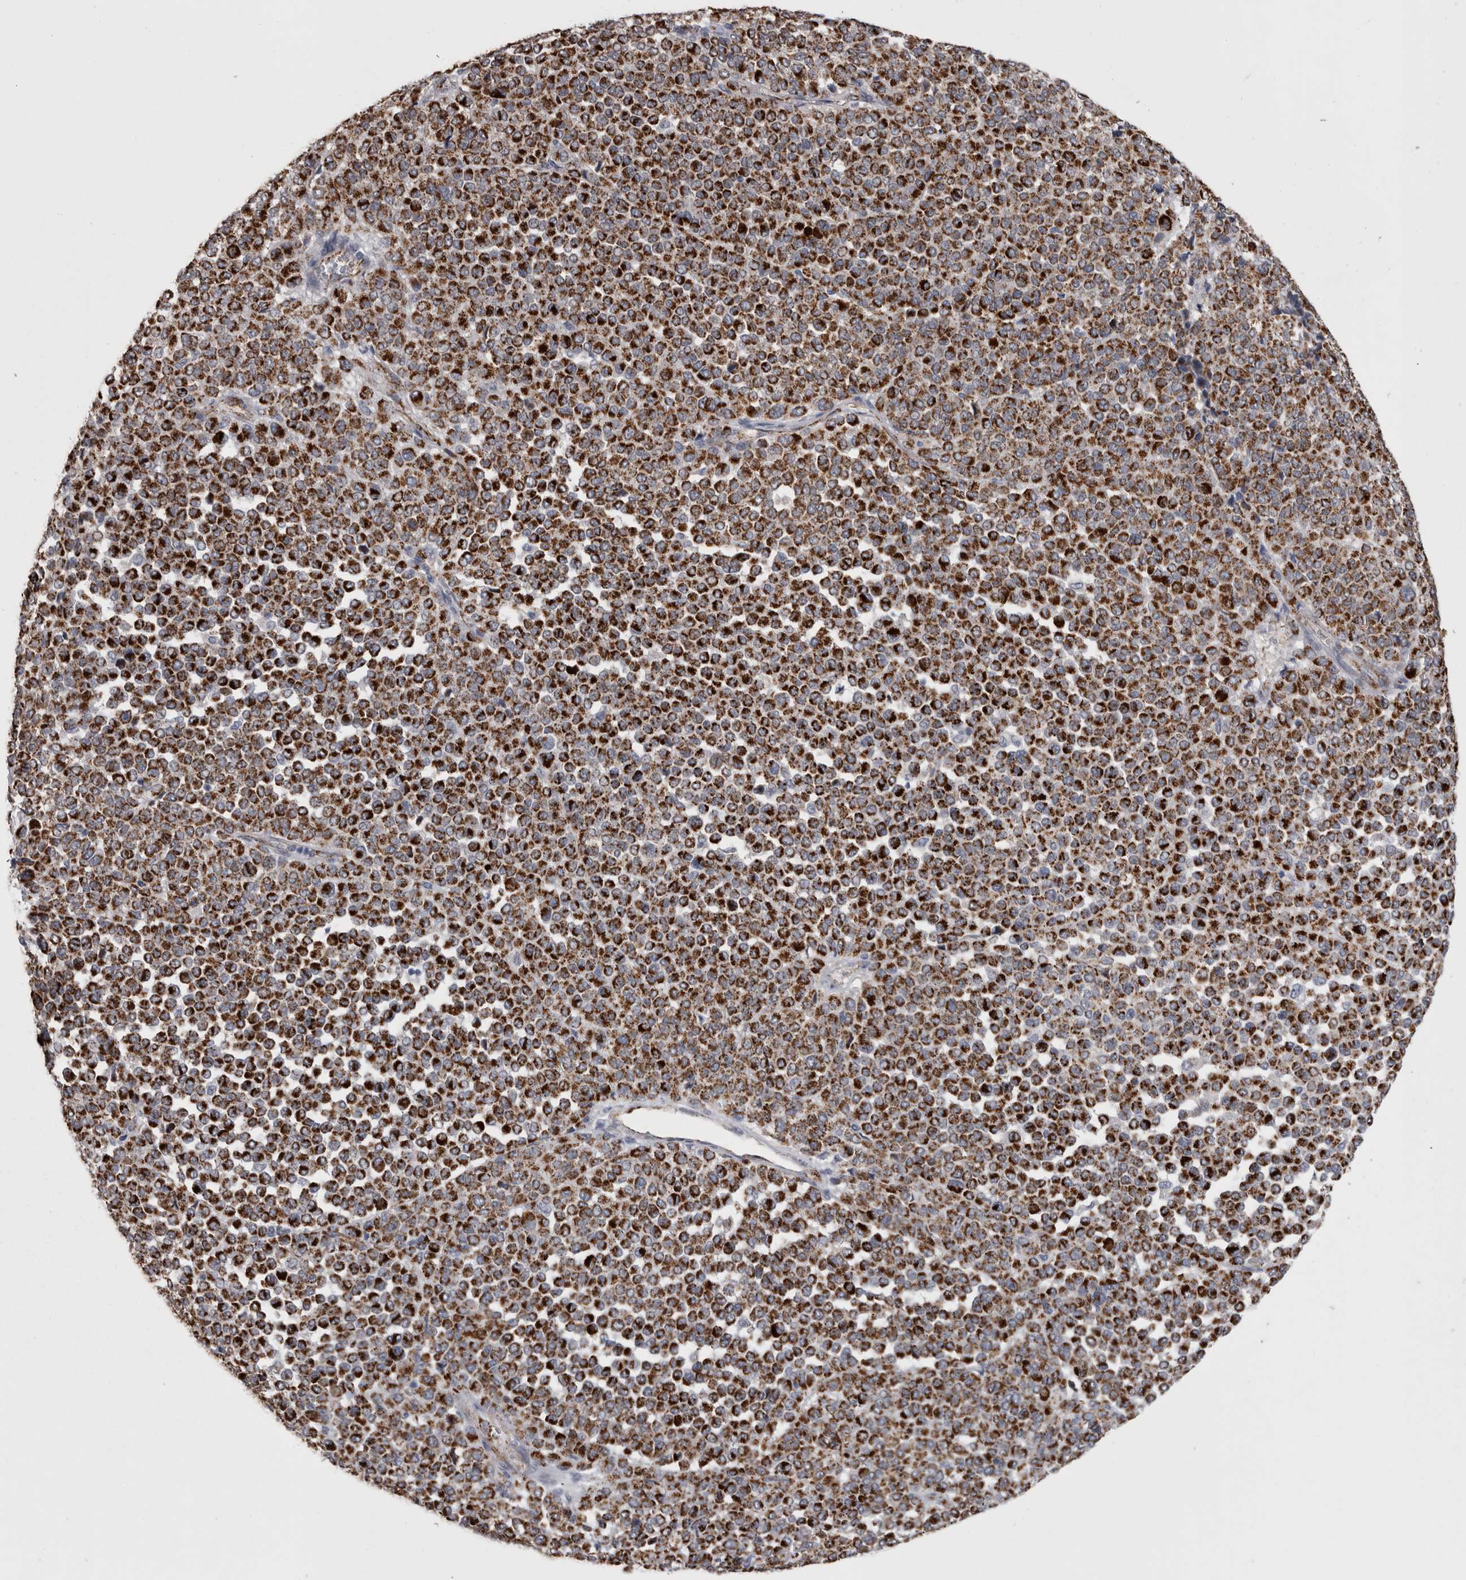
{"staining": {"intensity": "strong", "quantity": ">75%", "location": "cytoplasmic/membranous"}, "tissue": "melanoma", "cell_type": "Tumor cells", "image_type": "cancer", "snomed": [{"axis": "morphology", "description": "Malignant melanoma, Metastatic site"}, {"axis": "topography", "description": "Pancreas"}], "caption": "Brown immunohistochemical staining in human malignant melanoma (metastatic site) demonstrates strong cytoplasmic/membranous expression in about >75% of tumor cells.", "gene": "ACOT7", "patient": {"sex": "female", "age": 30}}